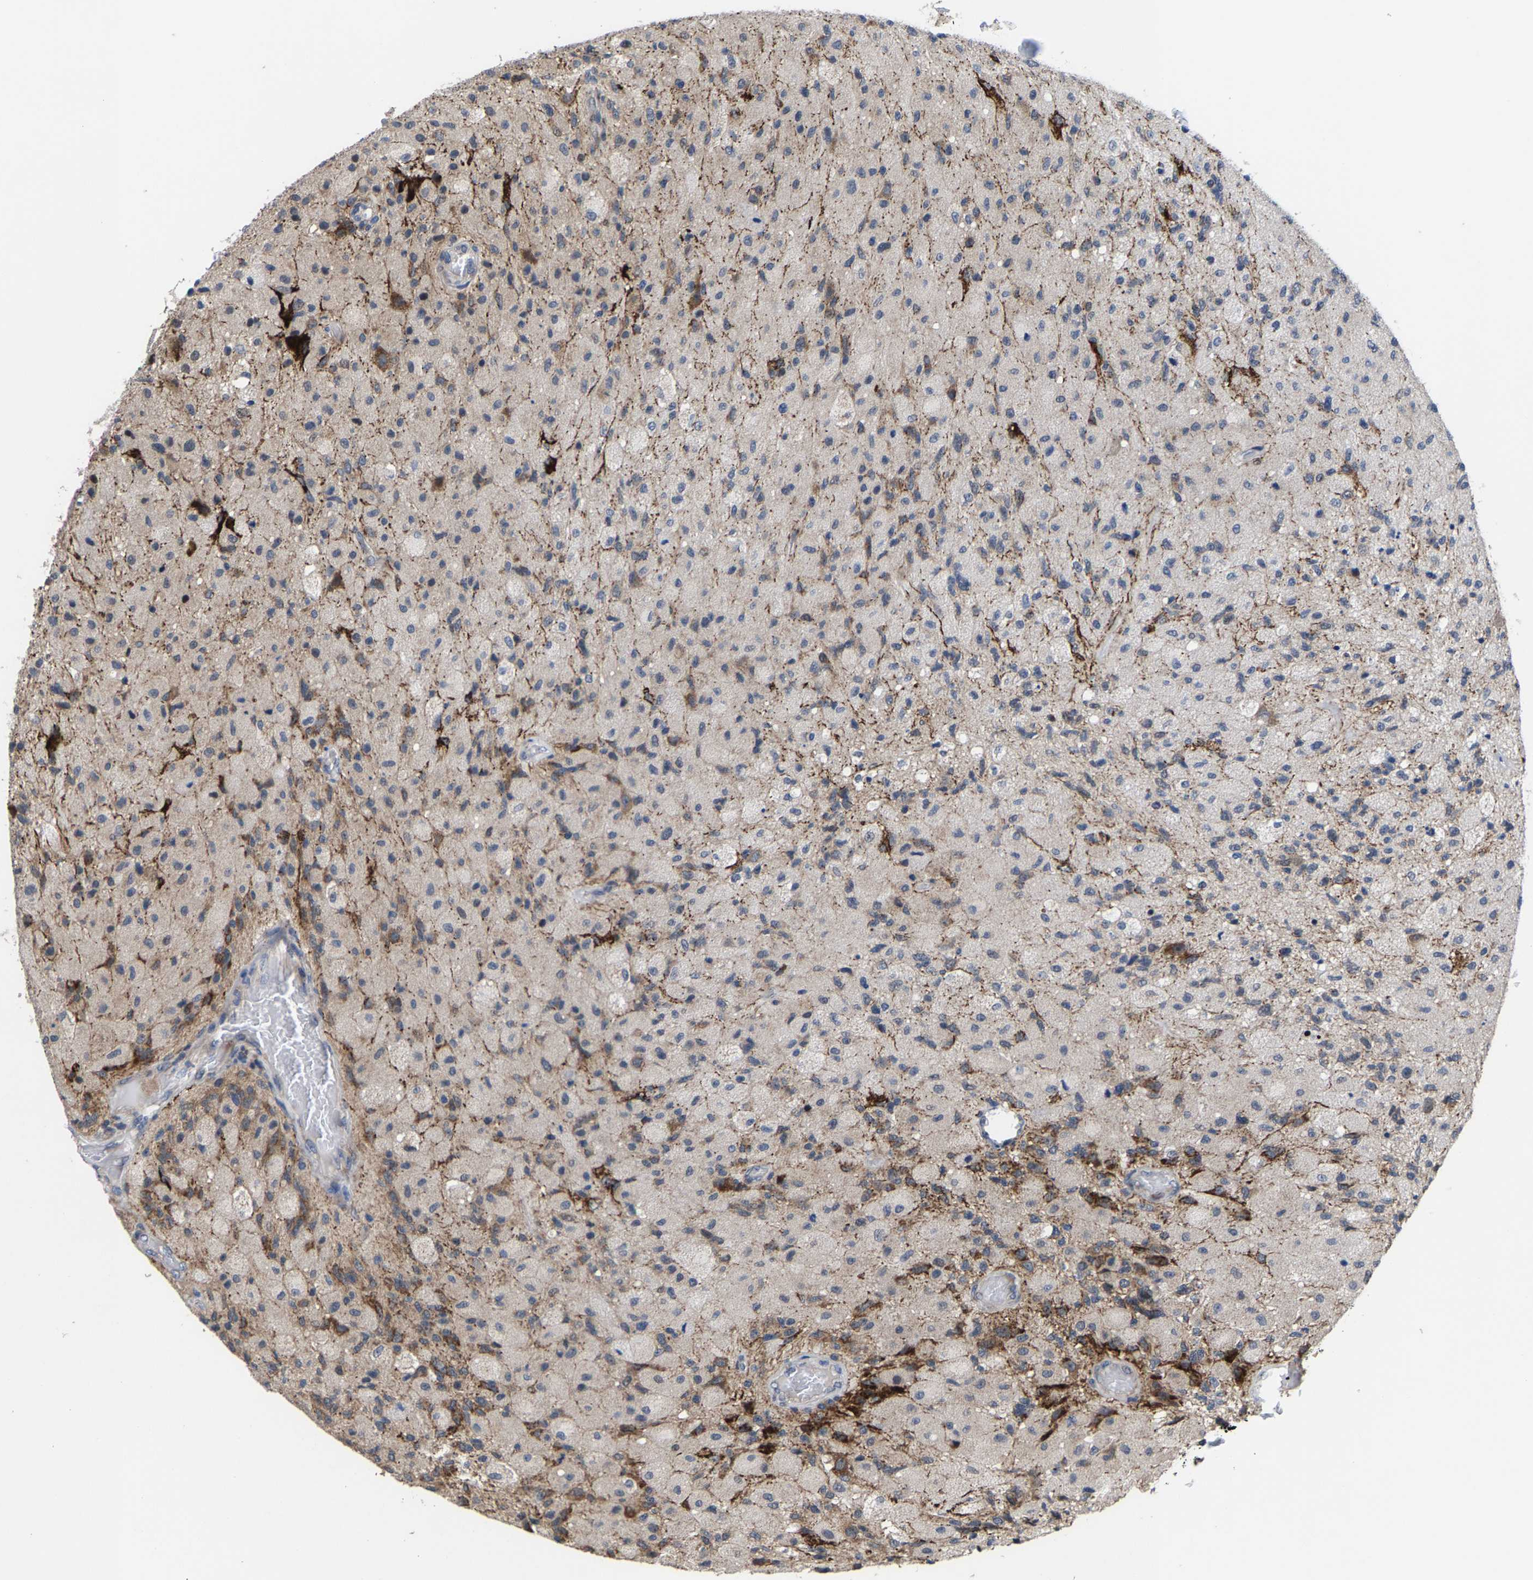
{"staining": {"intensity": "moderate", "quantity": "<25%", "location": "cytoplasmic/membranous"}, "tissue": "glioma", "cell_type": "Tumor cells", "image_type": "cancer", "snomed": [{"axis": "morphology", "description": "Normal tissue, NOS"}, {"axis": "morphology", "description": "Glioma, malignant, High grade"}, {"axis": "topography", "description": "Cerebral cortex"}], "caption": "A low amount of moderate cytoplasmic/membranous positivity is present in approximately <25% of tumor cells in malignant glioma (high-grade) tissue.", "gene": "TDRKH", "patient": {"sex": "male", "age": 77}}